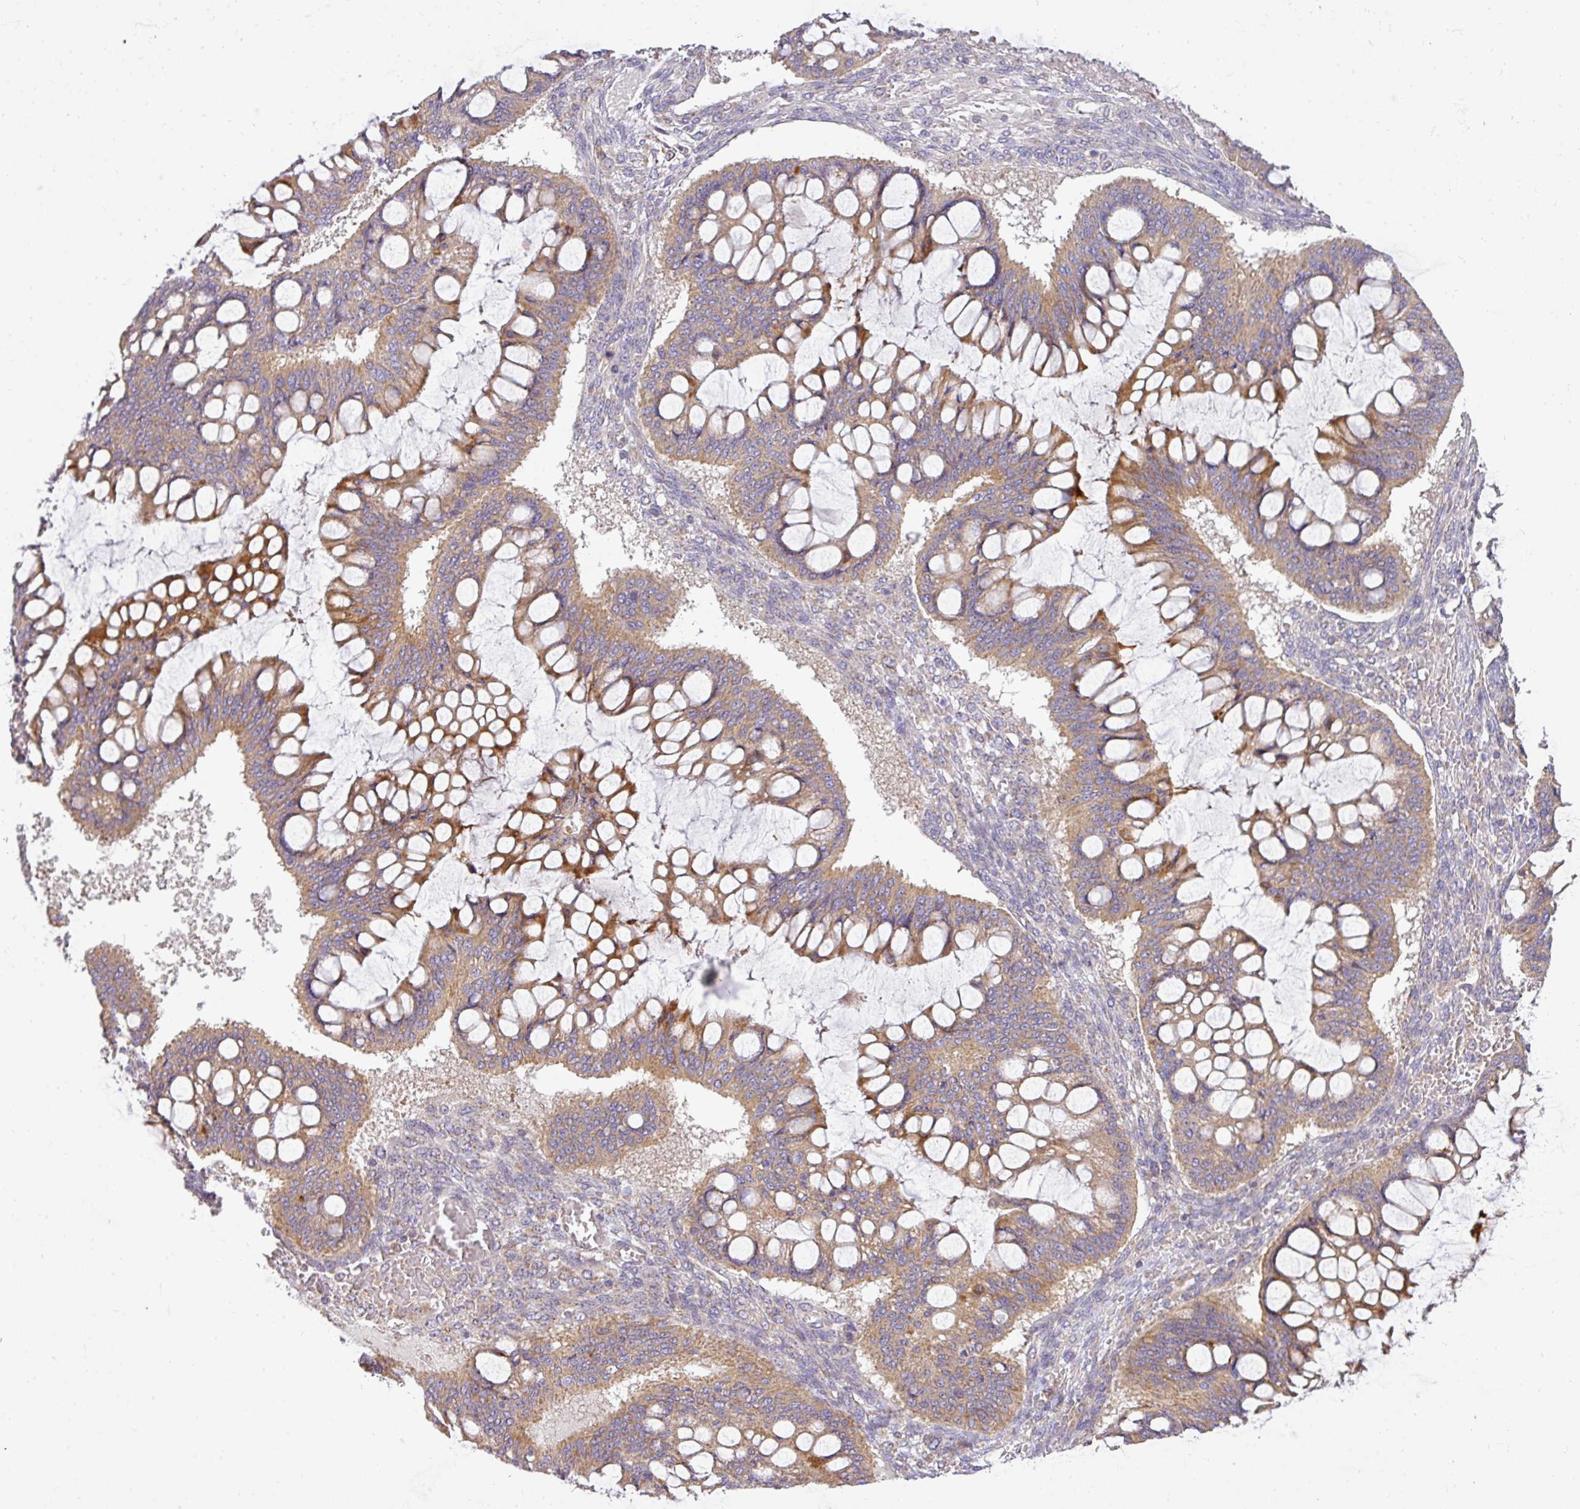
{"staining": {"intensity": "moderate", "quantity": ">75%", "location": "cytoplasmic/membranous"}, "tissue": "ovarian cancer", "cell_type": "Tumor cells", "image_type": "cancer", "snomed": [{"axis": "morphology", "description": "Cystadenocarcinoma, mucinous, NOS"}, {"axis": "topography", "description": "Ovary"}], "caption": "Ovarian mucinous cystadenocarcinoma stained with a protein marker displays moderate staining in tumor cells.", "gene": "ZNF211", "patient": {"sex": "female", "age": 73}}